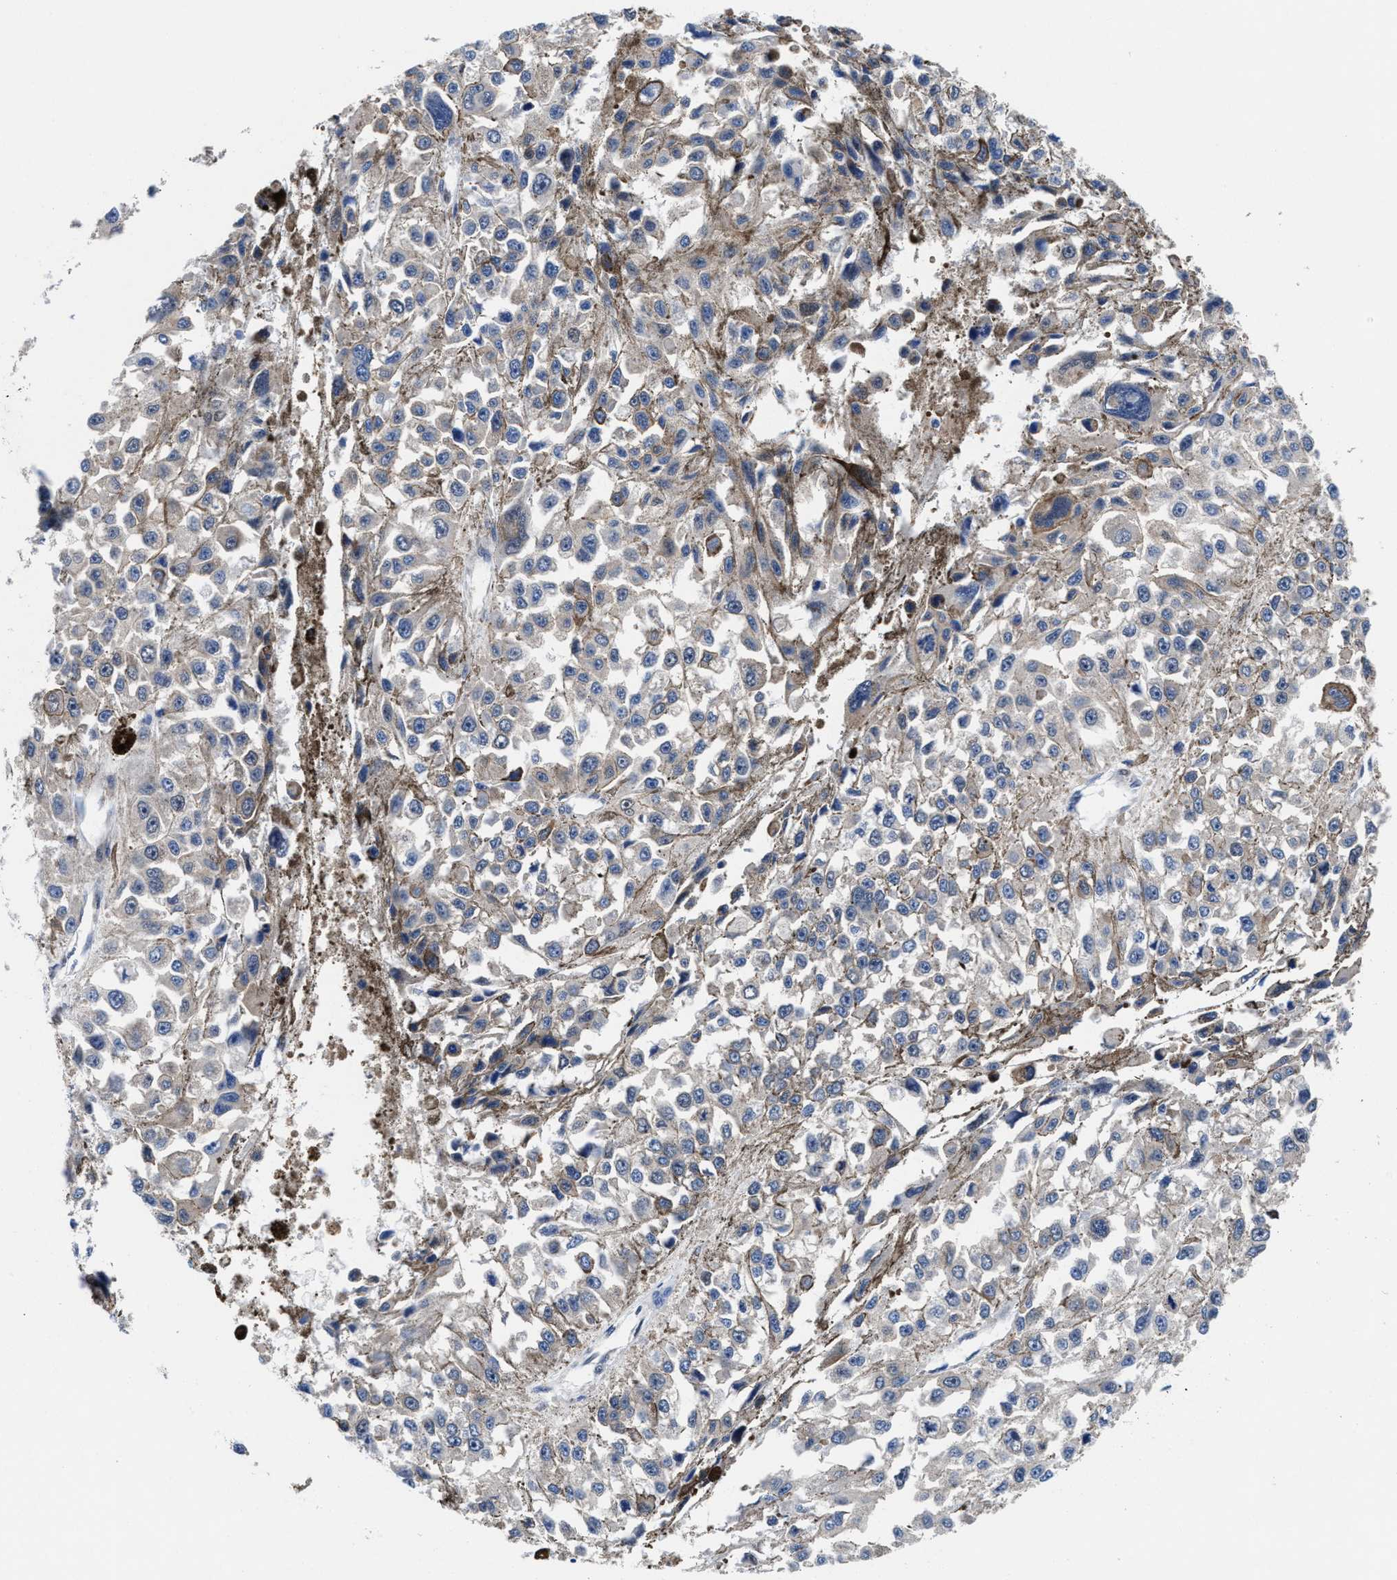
{"staining": {"intensity": "weak", "quantity": "<25%", "location": "cytoplasmic/membranous"}, "tissue": "melanoma", "cell_type": "Tumor cells", "image_type": "cancer", "snomed": [{"axis": "morphology", "description": "Malignant melanoma, Metastatic site"}, {"axis": "topography", "description": "Lymph node"}], "caption": "The image displays no significant positivity in tumor cells of melanoma.", "gene": "ACLY", "patient": {"sex": "male", "age": 59}}